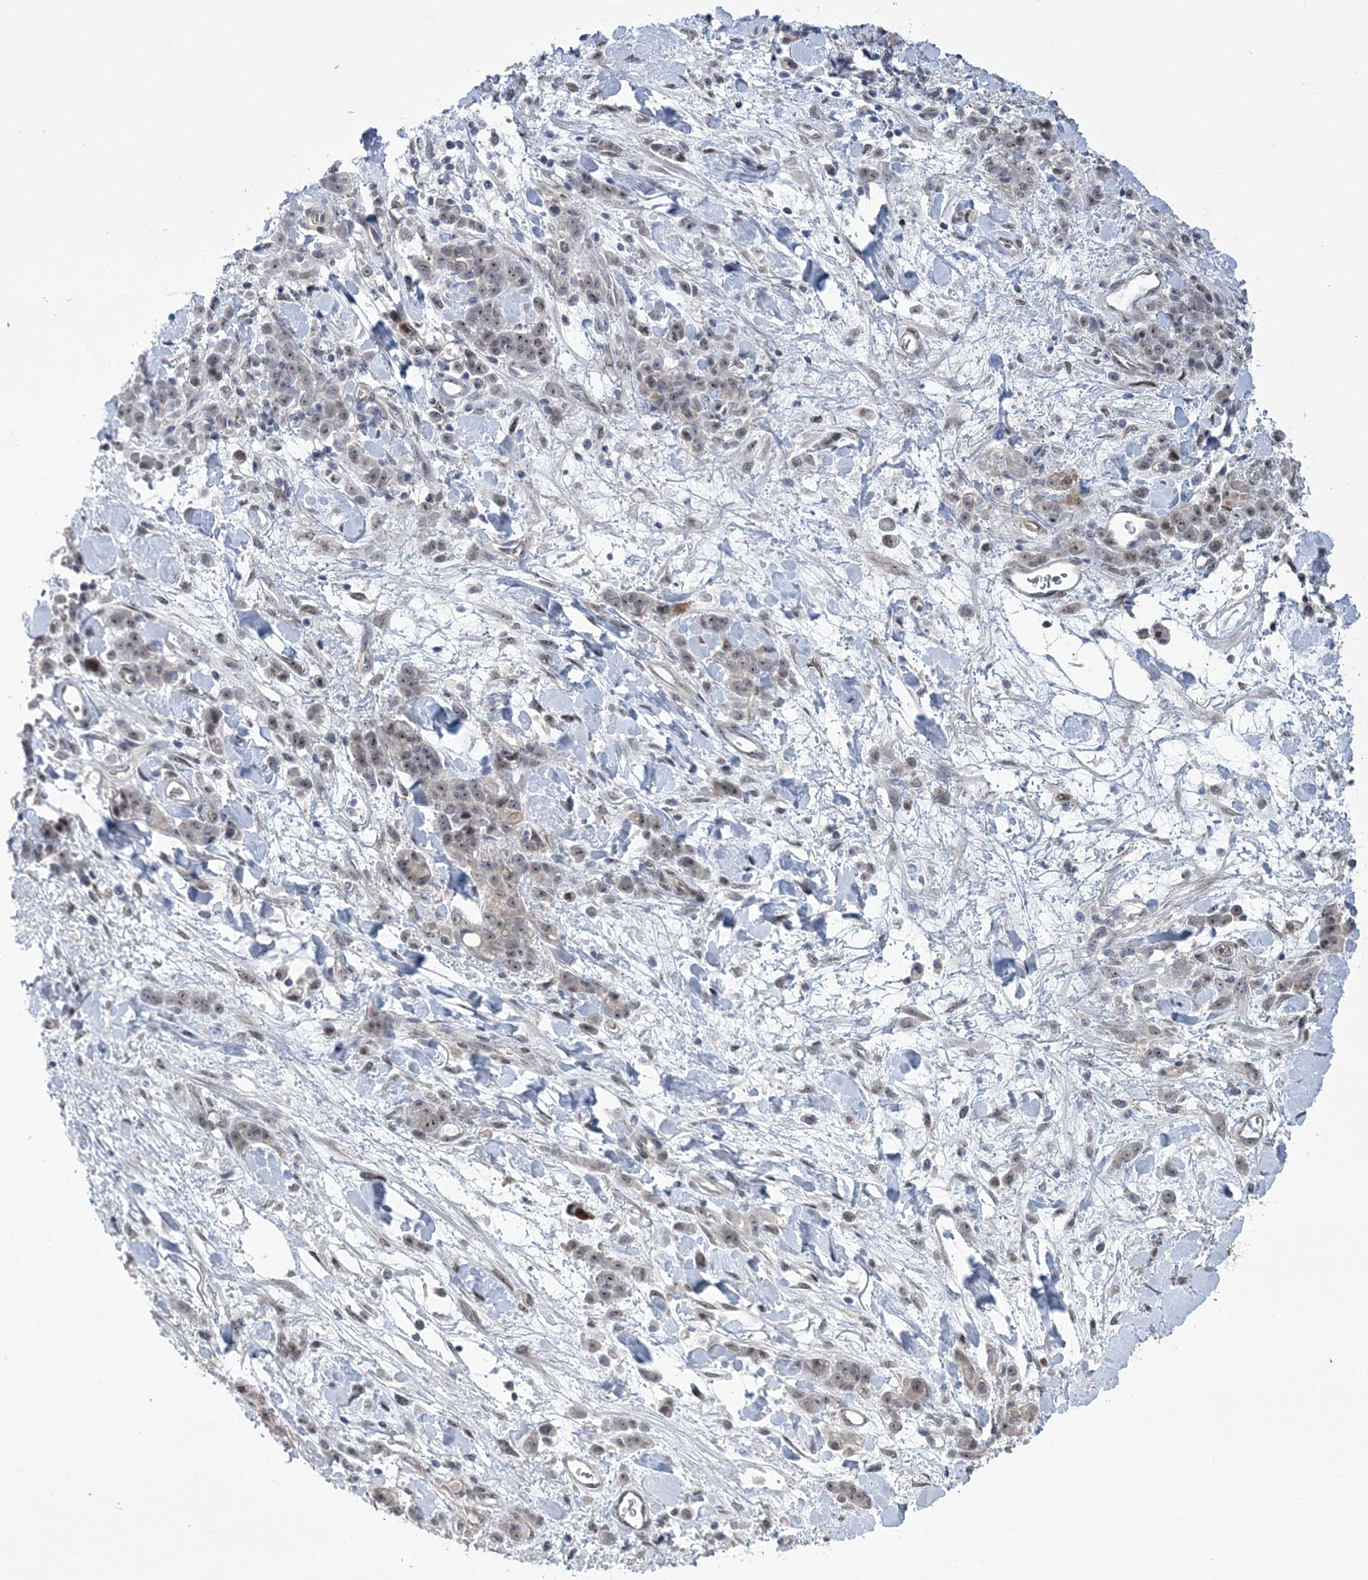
{"staining": {"intensity": "weak", "quantity": "25%-75%", "location": "nuclear"}, "tissue": "stomach cancer", "cell_type": "Tumor cells", "image_type": "cancer", "snomed": [{"axis": "morphology", "description": "Normal tissue, NOS"}, {"axis": "morphology", "description": "Adenocarcinoma, NOS"}, {"axis": "topography", "description": "Stomach"}], "caption": "The histopathology image exhibits staining of stomach adenocarcinoma, revealing weak nuclear protein staining (brown color) within tumor cells.", "gene": "HOMEZ", "patient": {"sex": "male", "age": 82}}